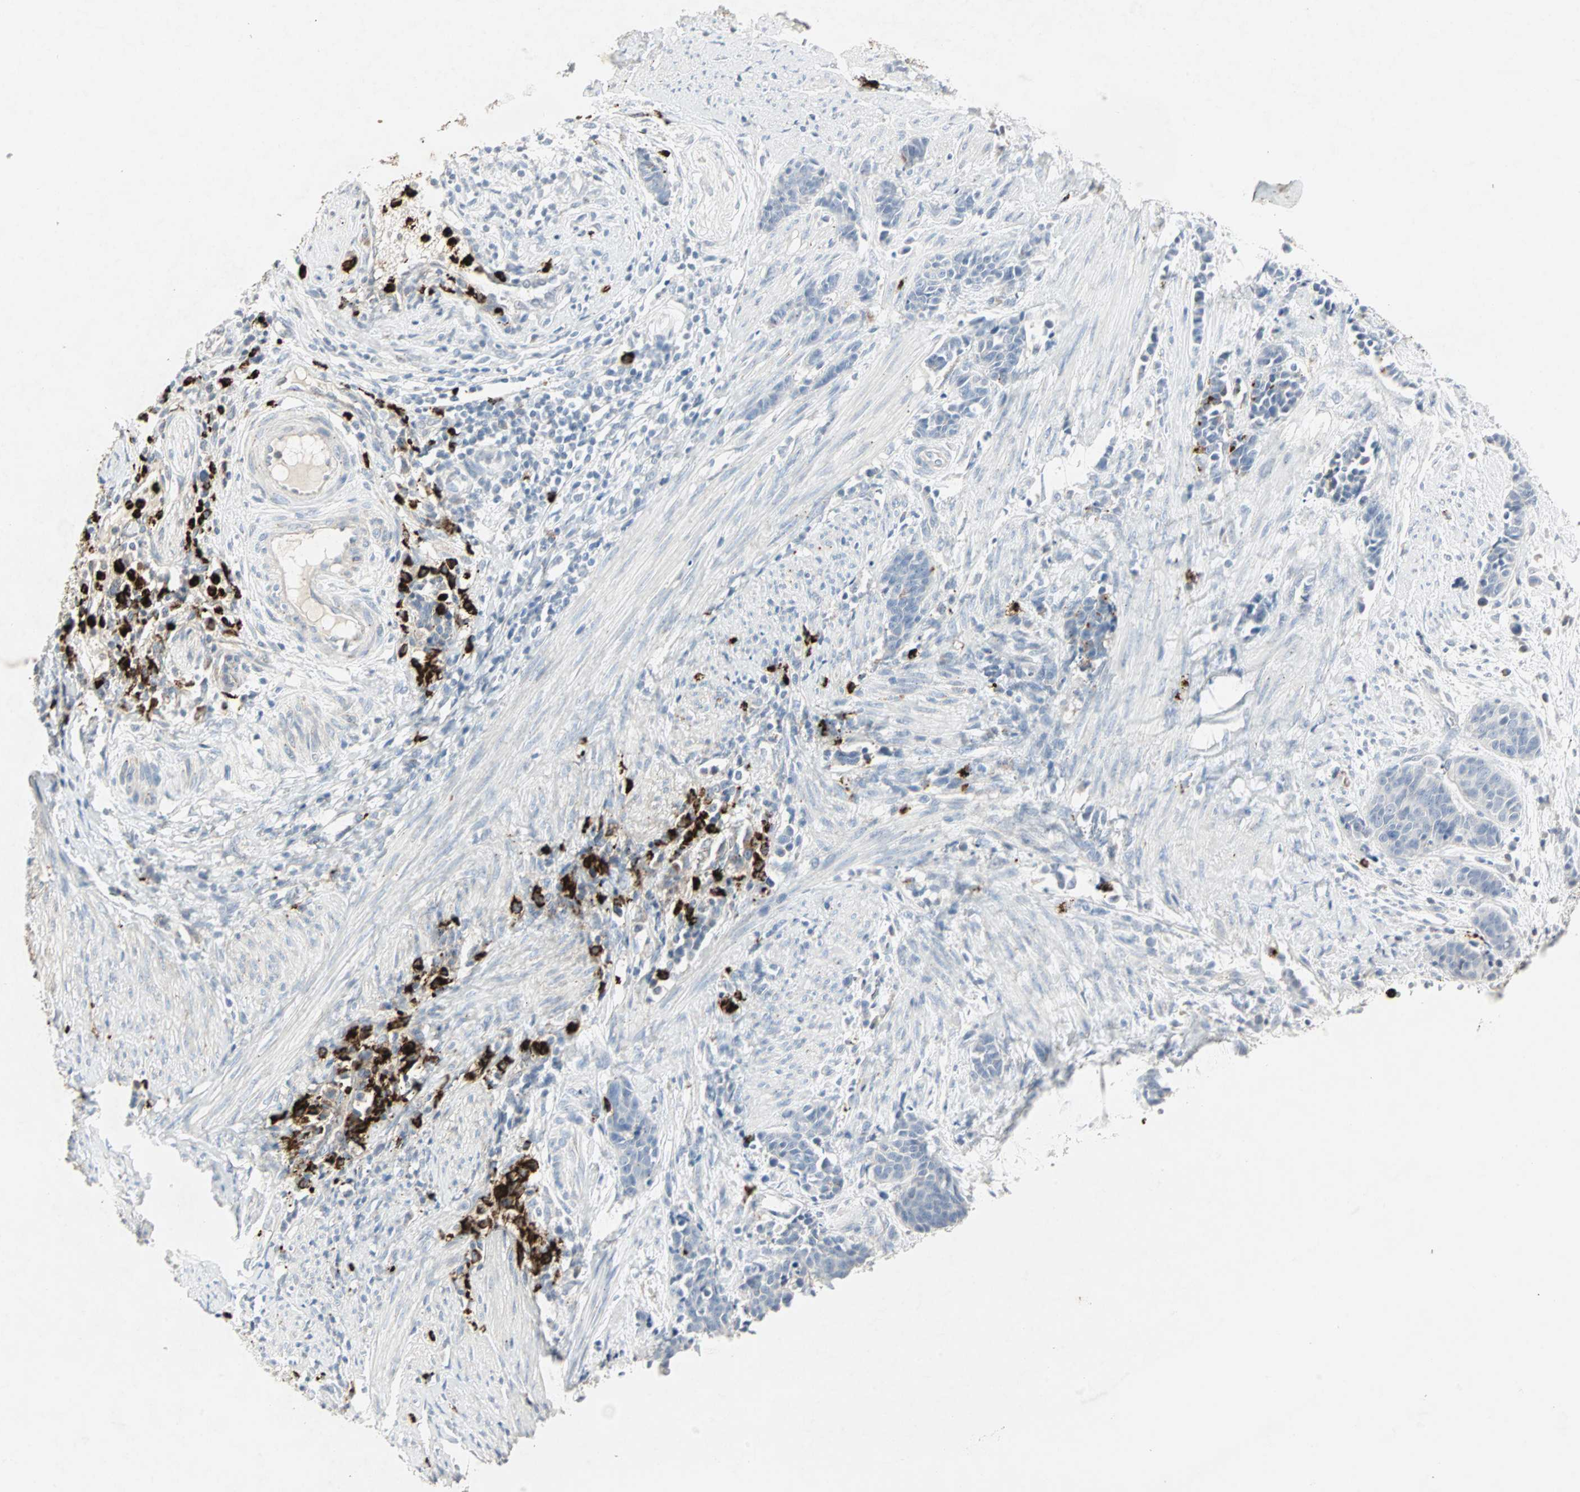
{"staining": {"intensity": "negative", "quantity": "none", "location": "none"}, "tissue": "cervical cancer", "cell_type": "Tumor cells", "image_type": "cancer", "snomed": [{"axis": "morphology", "description": "Squamous cell carcinoma, NOS"}, {"axis": "topography", "description": "Cervix"}], "caption": "Human cervical cancer (squamous cell carcinoma) stained for a protein using IHC demonstrates no positivity in tumor cells.", "gene": "CEACAM6", "patient": {"sex": "female", "age": 35}}